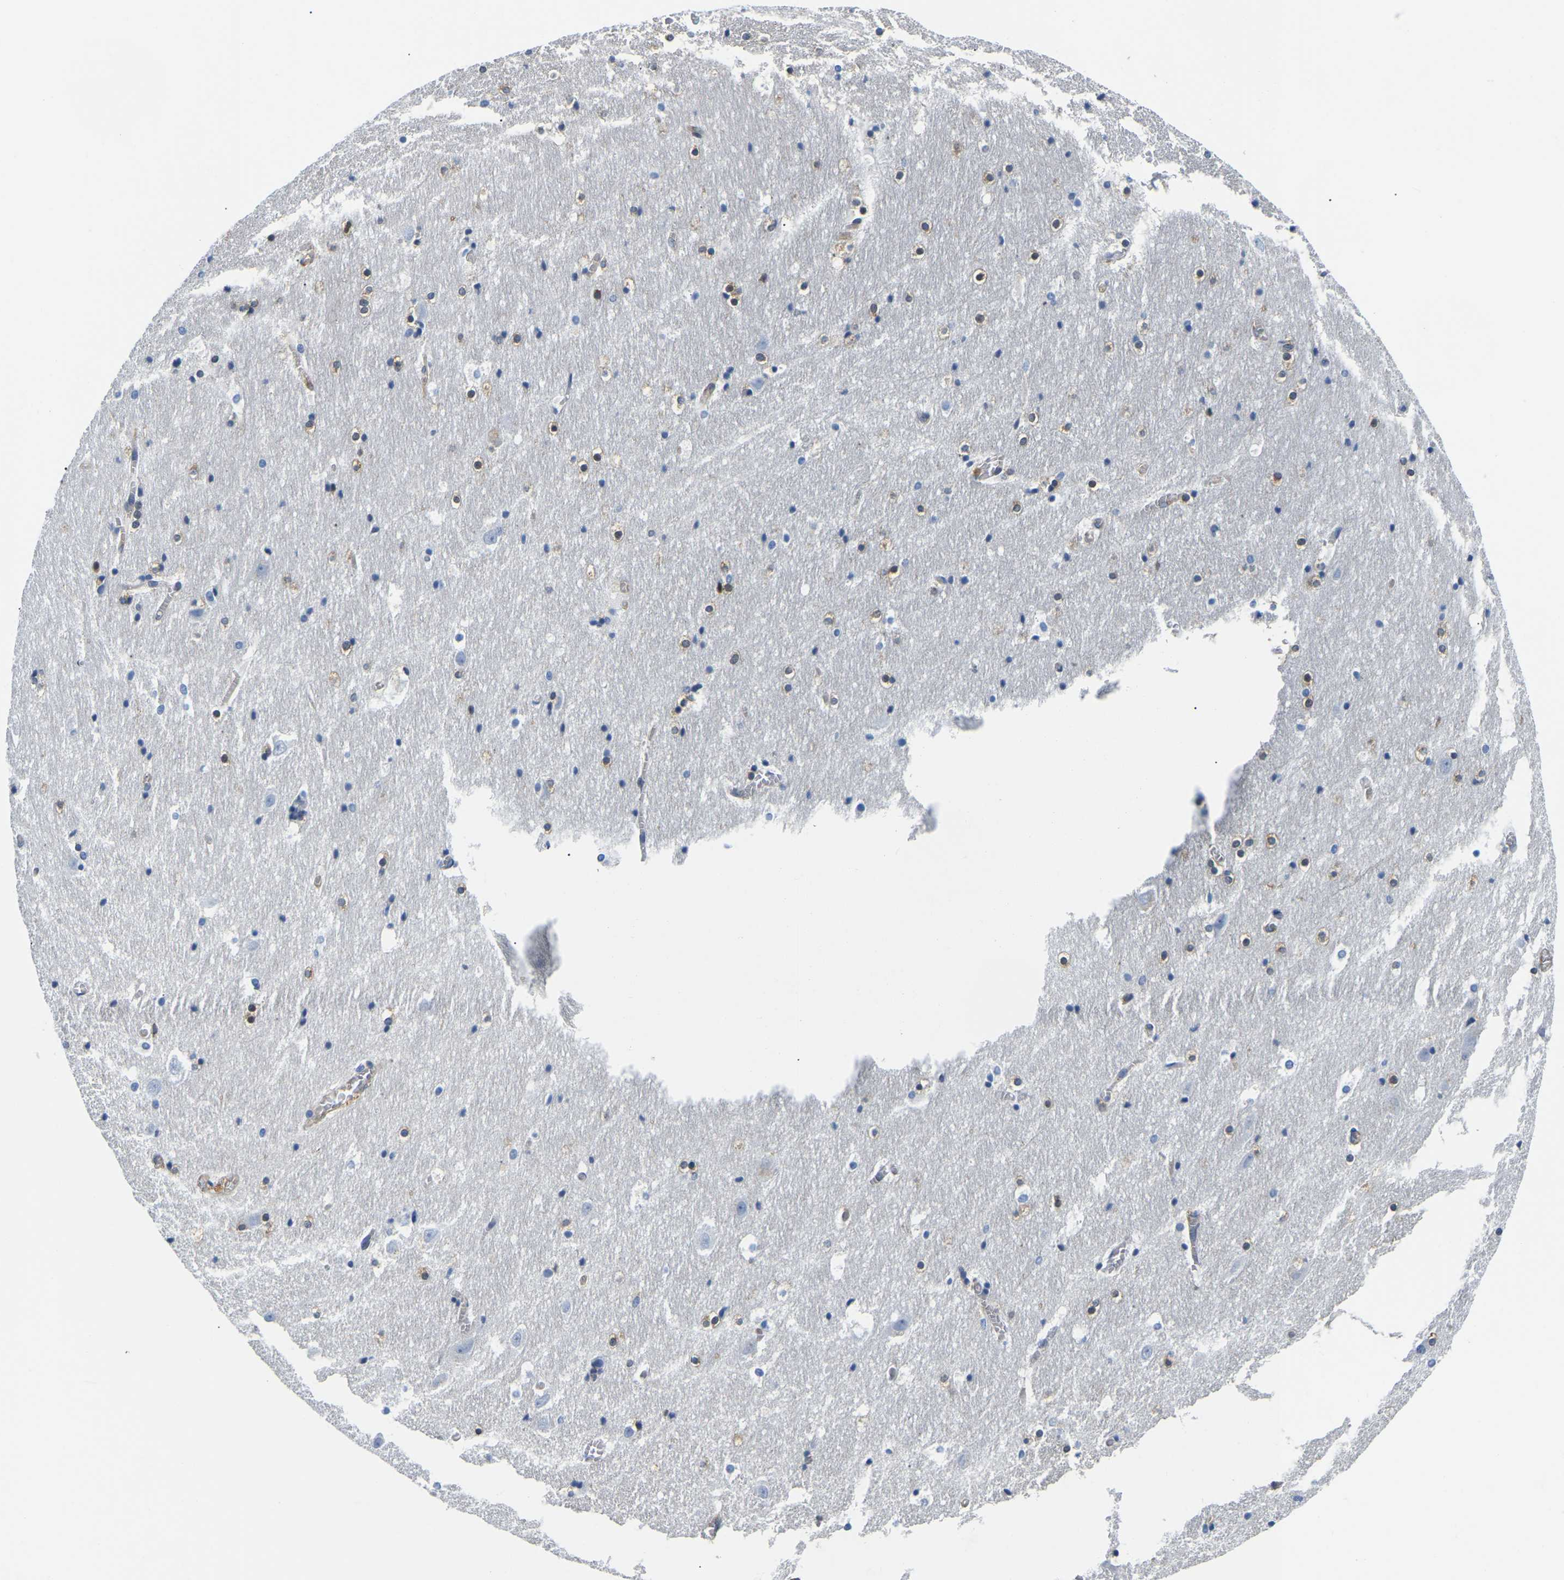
{"staining": {"intensity": "strong", "quantity": "<25%", "location": "cytoplasmic/membranous"}, "tissue": "hippocampus", "cell_type": "Glial cells", "image_type": "normal", "snomed": [{"axis": "morphology", "description": "Normal tissue, NOS"}, {"axis": "topography", "description": "Hippocampus"}], "caption": "Protein analysis of normal hippocampus exhibits strong cytoplasmic/membranous staining in approximately <25% of glial cells. Nuclei are stained in blue.", "gene": "DUSP8", "patient": {"sex": "male", "age": 45}}